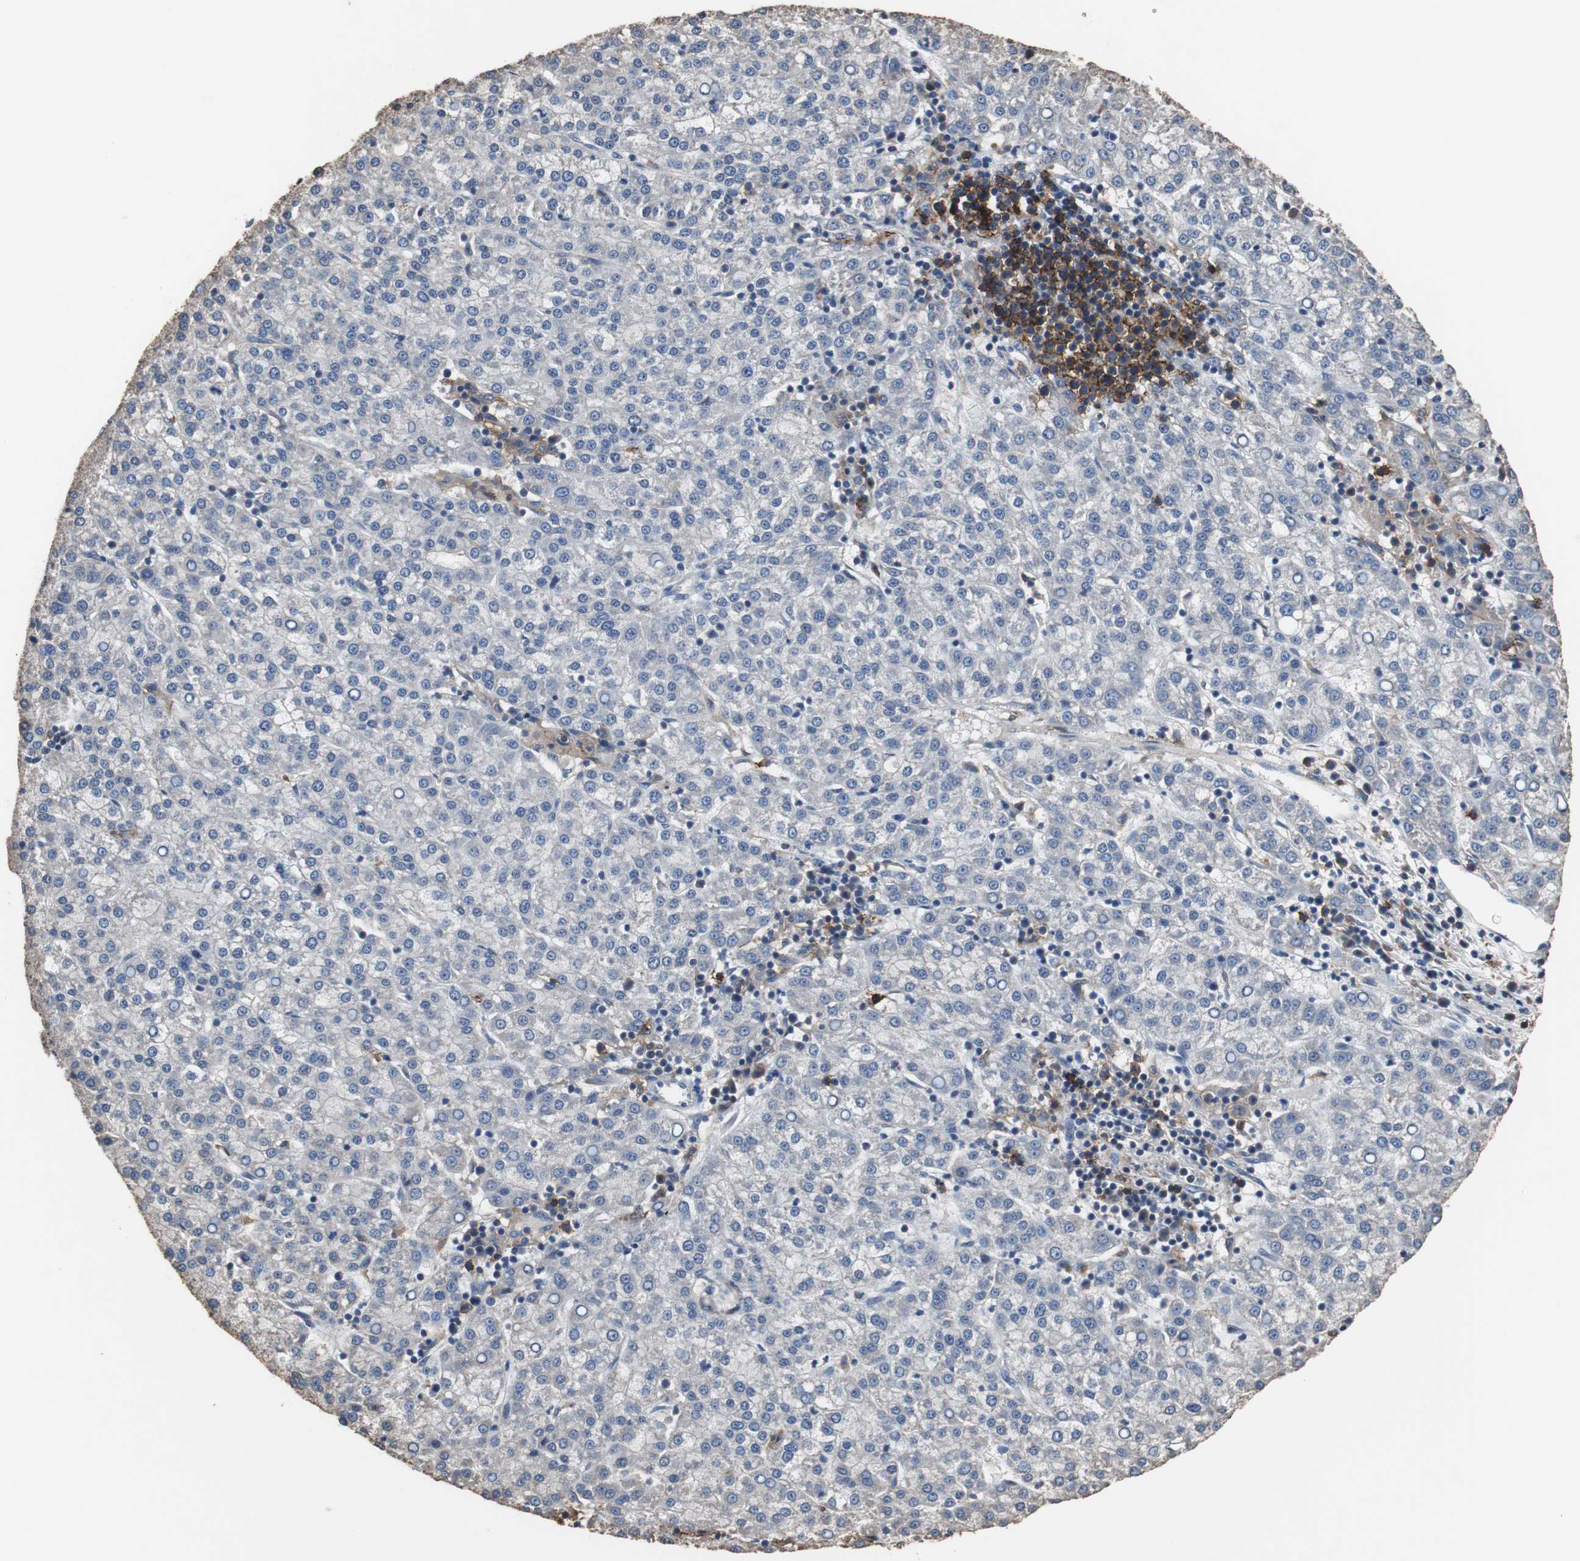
{"staining": {"intensity": "weak", "quantity": "<25%", "location": "cytoplasmic/membranous"}, "tissue": "liver cancer", "cell_type": "Tumor cells", "image_type": "cancer", "snomed": [{"axis": "morphology", "description": "Carcinoma, Hepatocellular, NOS"}, {"axis": "topography", "description": "Liver"}], "caption": "Immunohistochemical staining of human hepatocellular carcinoma (liver) demonstrates no significant positivity in tumor cells.", "gene": "SCIMP", "patient": {"sex": "female", "age": 58}}